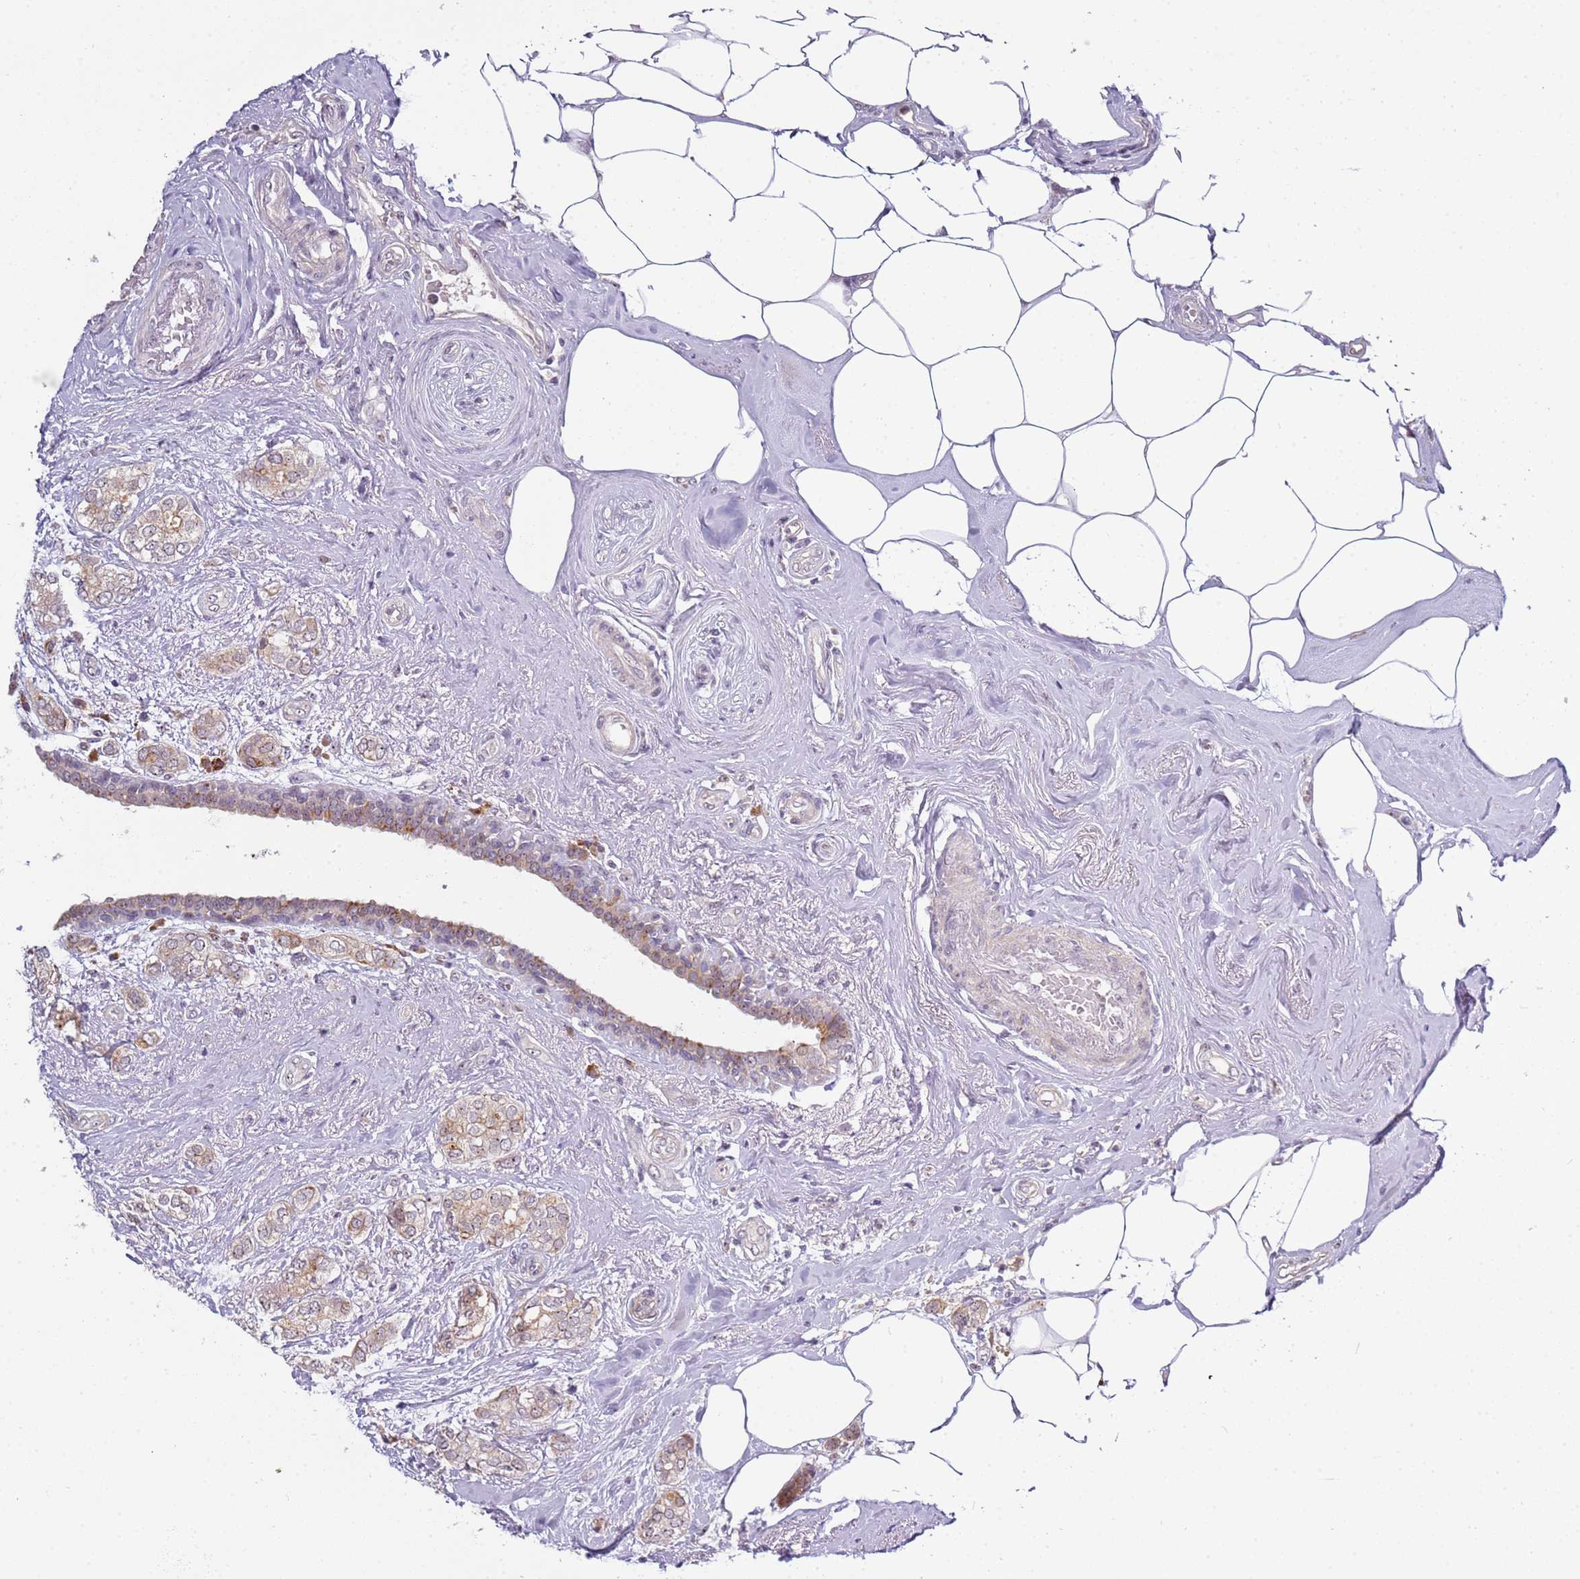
{"staining": {"intensity": "weak", "quantity": ">75%", "location": "cytoplasmic/membranous"}, "tissue": "breast cancer", "cell_type": "Tumor cells", "image_type": "cancer", "snomed": [{"axis": "morphology", "description": "Duct carcinoma"}, {"axis": "topography", "description": "Breast"}], "caption": "A micrograph of invasive ductal carcinoma (breast) stained for a protein demonstrates weak cytoplasmic/membranous brown staining in tumor cells. (DAB (3,3'-diaminobenzidine) IHC, brown staining for protein, blue staining for nuclei).", "gene": "UCMA", "patient": {"sex": "female", "age": 73}}